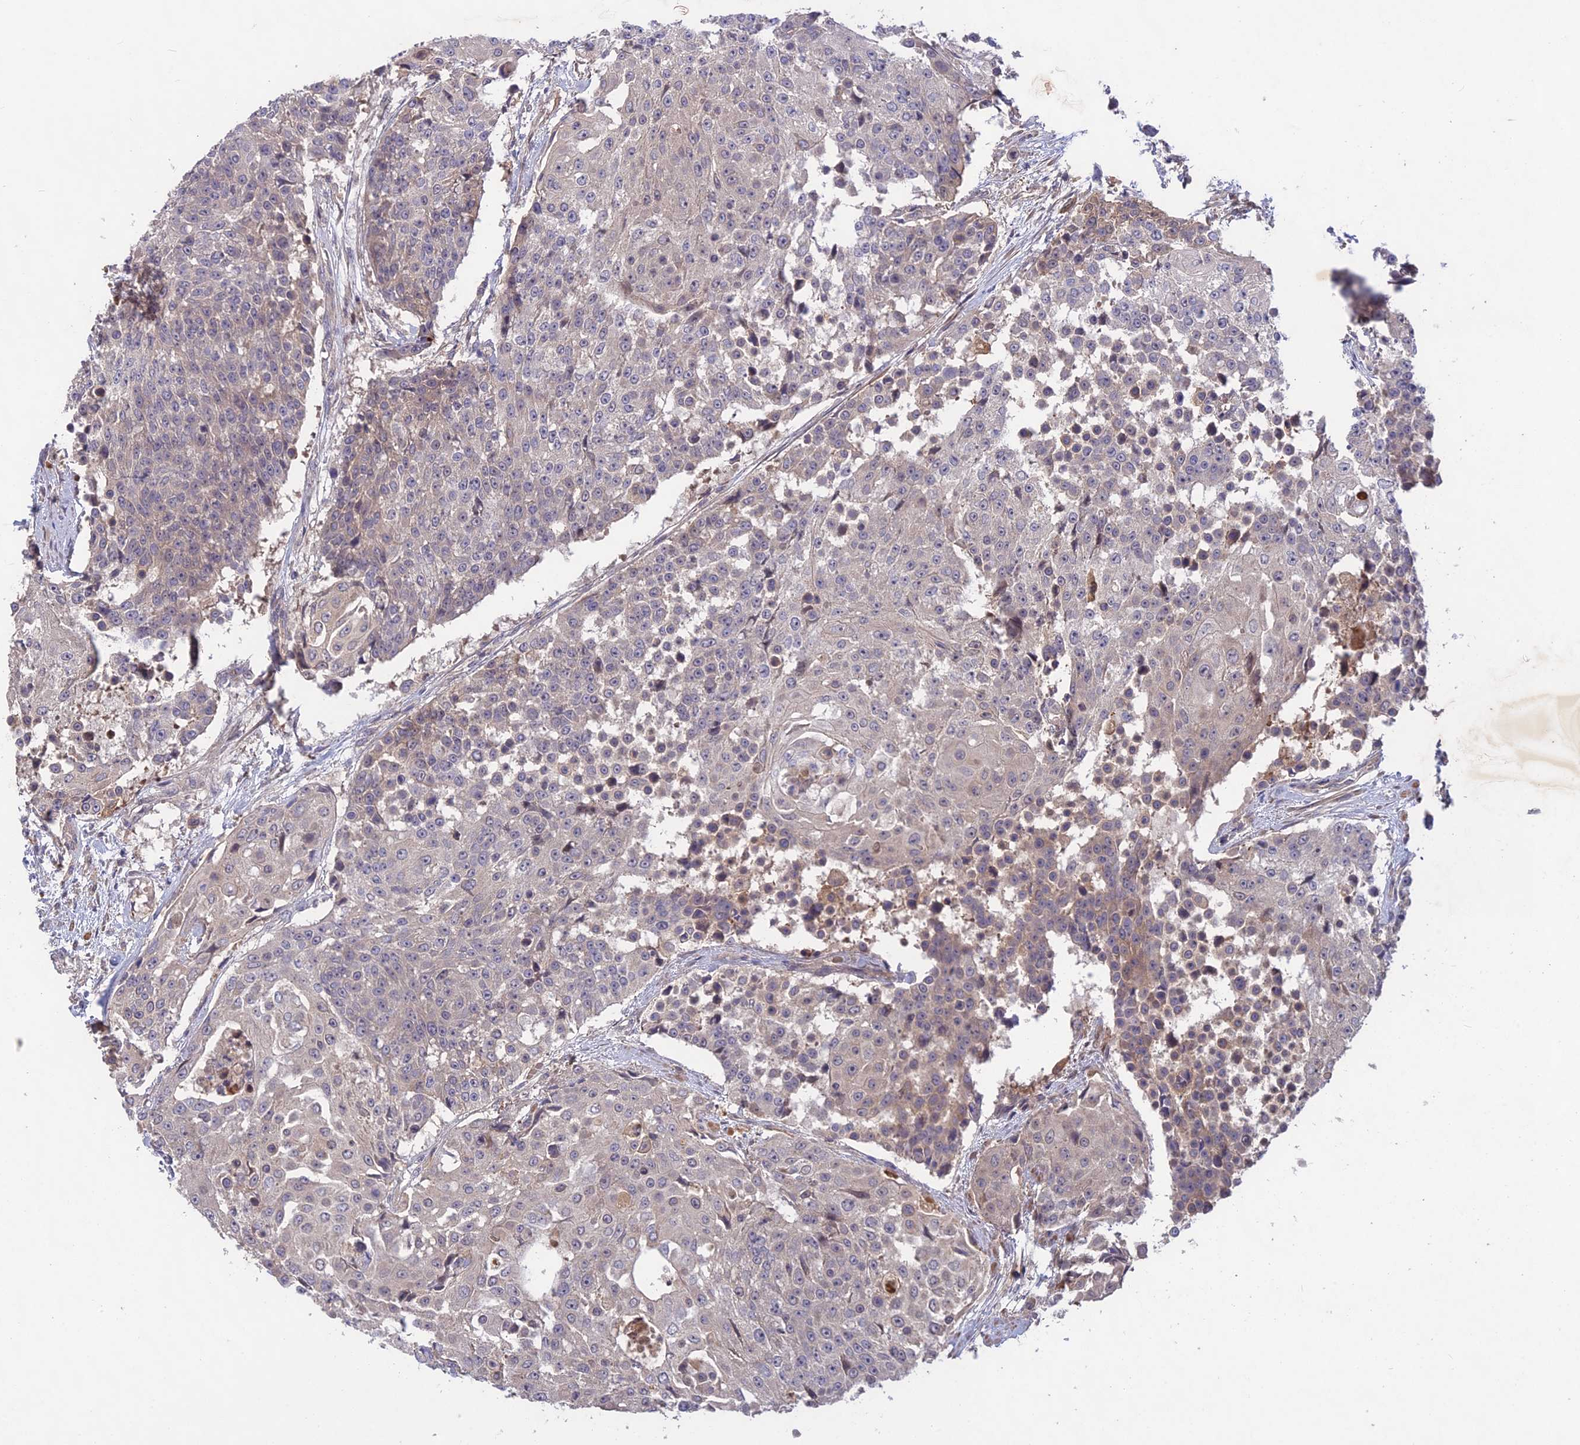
{"staining": {"intensity": "negative", "quantity": "none", "location": "none"}, "tissue": "urothelial cancer", "cell_type": "Tumor cells", "image_type": "cancer", "snomed": [{"axis": "morphology", "description": "Urothelial carcinoma, High grade"}, {"axis": "topography", "description": "Urinary bladder"}], "caption": "Immunohistochemistry (IHC) image of neoplastic tissue: urothelial carcinoma (high-grade) stained with DAB (3,3'-diaminobenzidine) shows no significant protein positivity in tumor cells. (DAB immunohistochemistry visualized using brightfield microscopy, high magnification).", "gene": "ADO", "patient": {"sex": "female", "age": 63}}